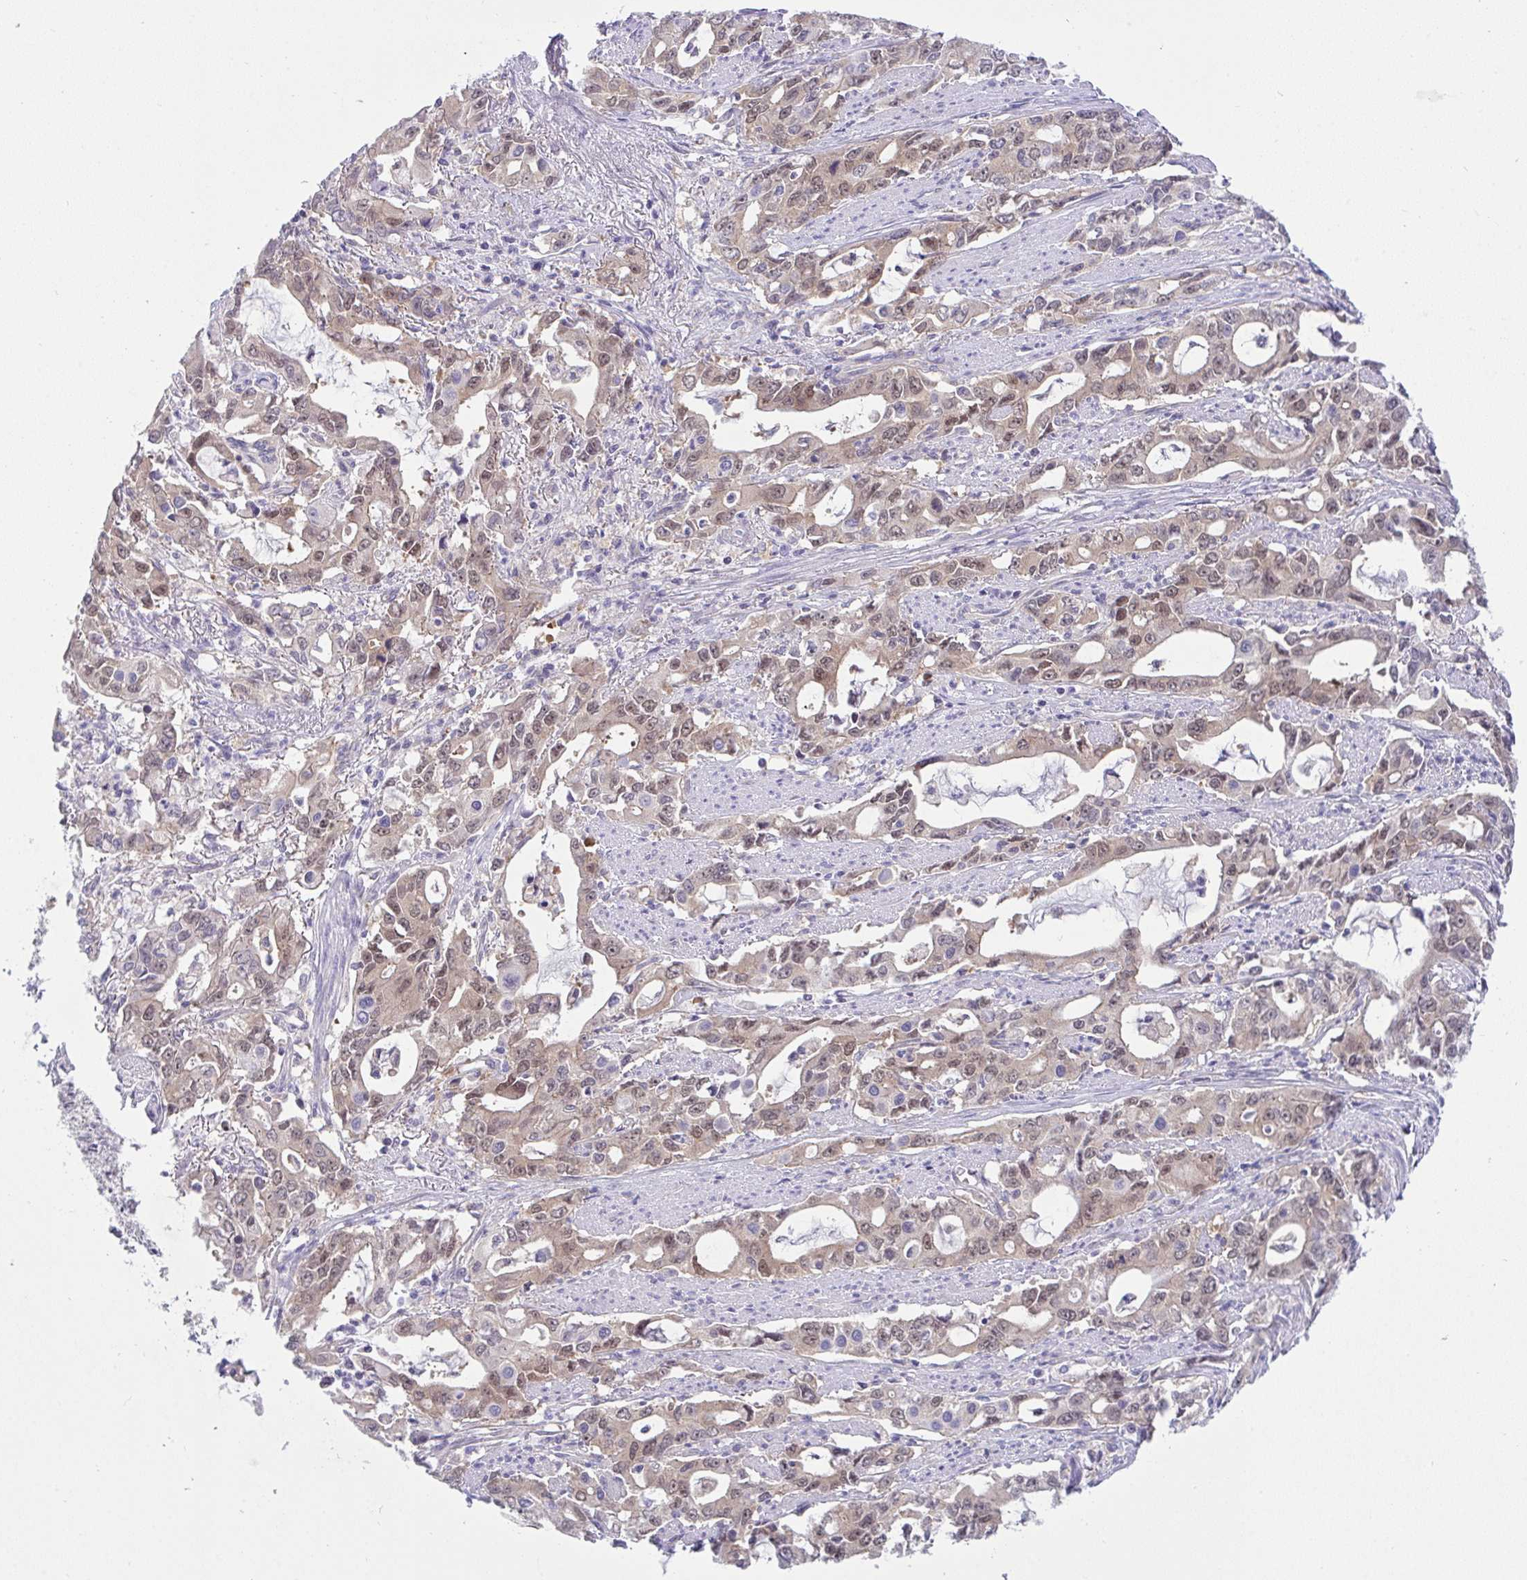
{"staining": {"intensity": "moderate", "quantity": ">75%", "location": "cytoplasmic/membranous,nuclear"}, "tissue": "stomach cancer", "cell_type": "Tumor cells", "image_type": "cancer", "snomed": [{"axis": "morphology", "description": "Adenocarcinoma, NOS"}, {"axis": "topography", "description": "Stomach, upper"}], "caption": "DAB (3,3'-diaminobenzidine) immunohistochemical staining of stomach cancer demonstrates moderate cytoplasmic/membranous and nuclear protein staining in about >75% of tumor cells.", "gene": "HOXD12", "patient": {"sex": "male", "age": 85}}